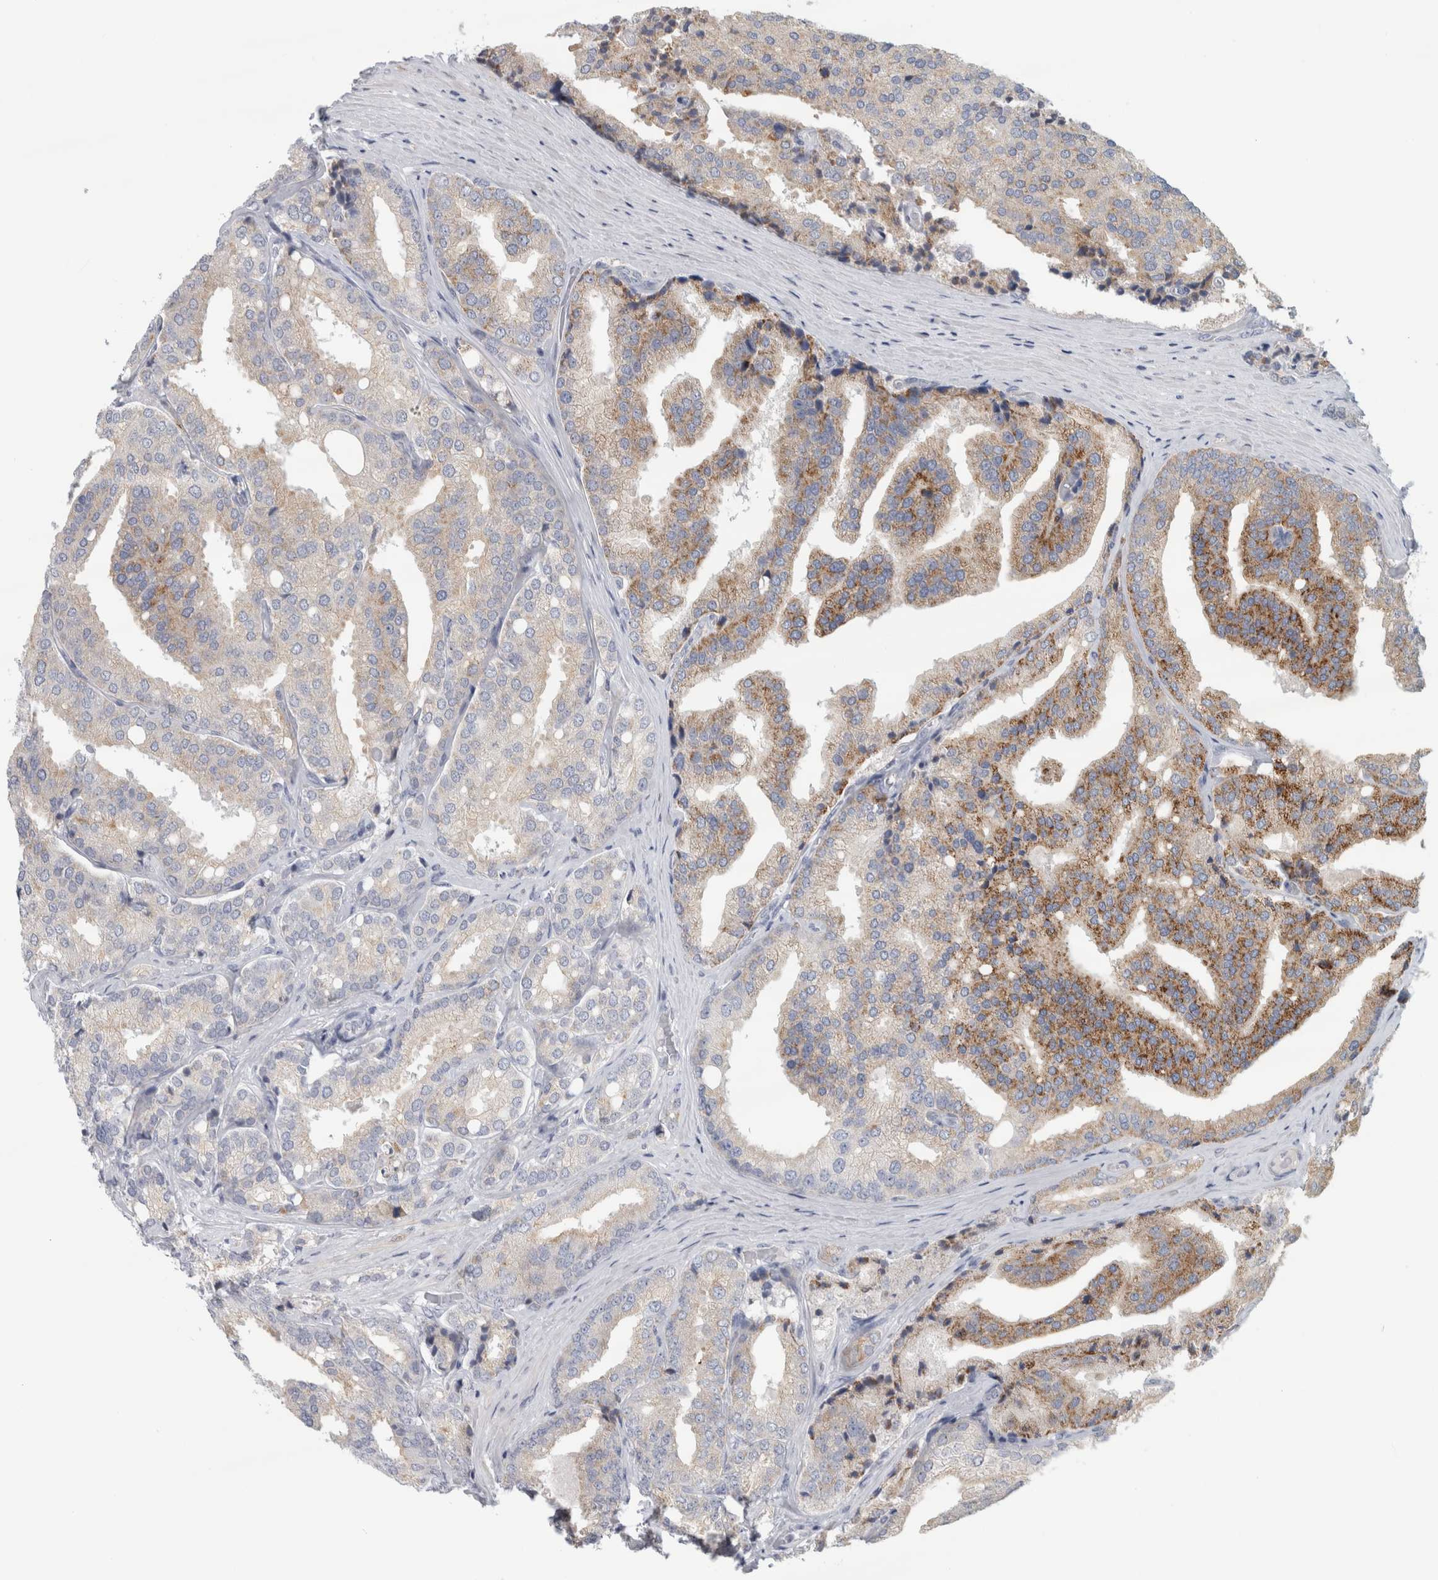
{"staining": {"intensity": "moderate", "quantity": "25%-75%", "location": "cytoplasmic/membranous"}, "tissue": "prostate cancer", "cell_type": "Tumor cells", "image_type": "cancer", "snomed": [{"axis": "morphology", "description": "Adenocarcinoma, High grade"}, {"axis": "topography", "description": "Prostate"}], "caption": "IHC (DAB) staining of prostate cancer (adenocarcinoma (high-grade)) demonstrates moderate cytoplasmic/membranous protein positivity in about 25%-75% of tumor cells.", "gene": "RAB18", "patient": {"sex": "male", "age": 50}}